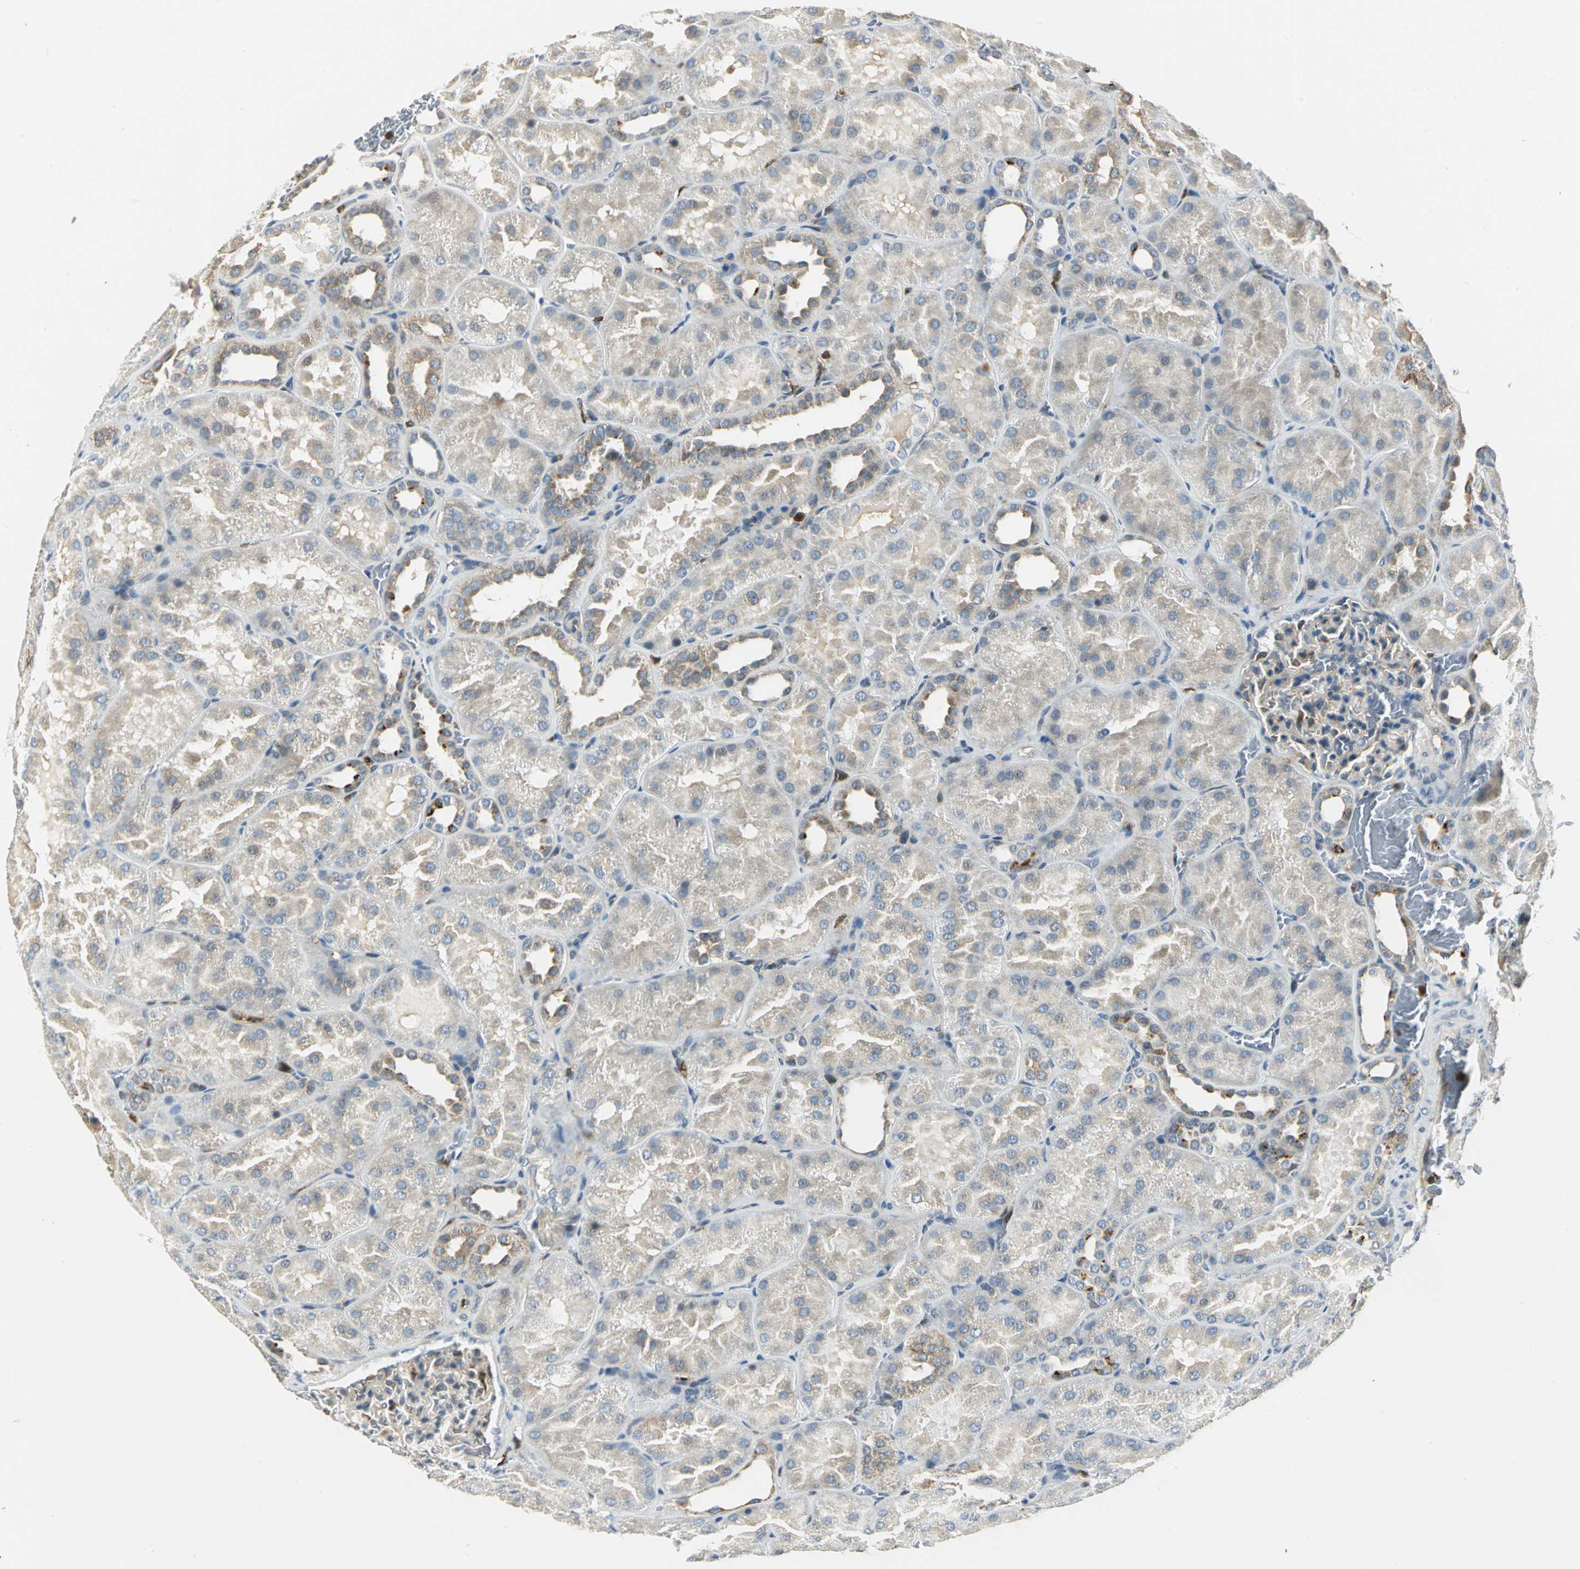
{"staining": {"intensity": "weak", "quantity": "<25%", "location": "cytoplasmic/membranous"}, "tissue": "kidney", "cell_type": "Cells in glomeruli", "image_type": "normal", "snomed": [{"axis": "morphology", "description": "Normal tissue, NOS"}, {"axis": "topography", "description": "Kidney"}], "caption": "Immunohistochemical staining of benign kidney displays no significant expression in cells in glomeruli. (DAB immunohistochemistry with hematoxylin counter stain).", "gene": "USP40", "patient": {"sex": "male", "age": 28}}